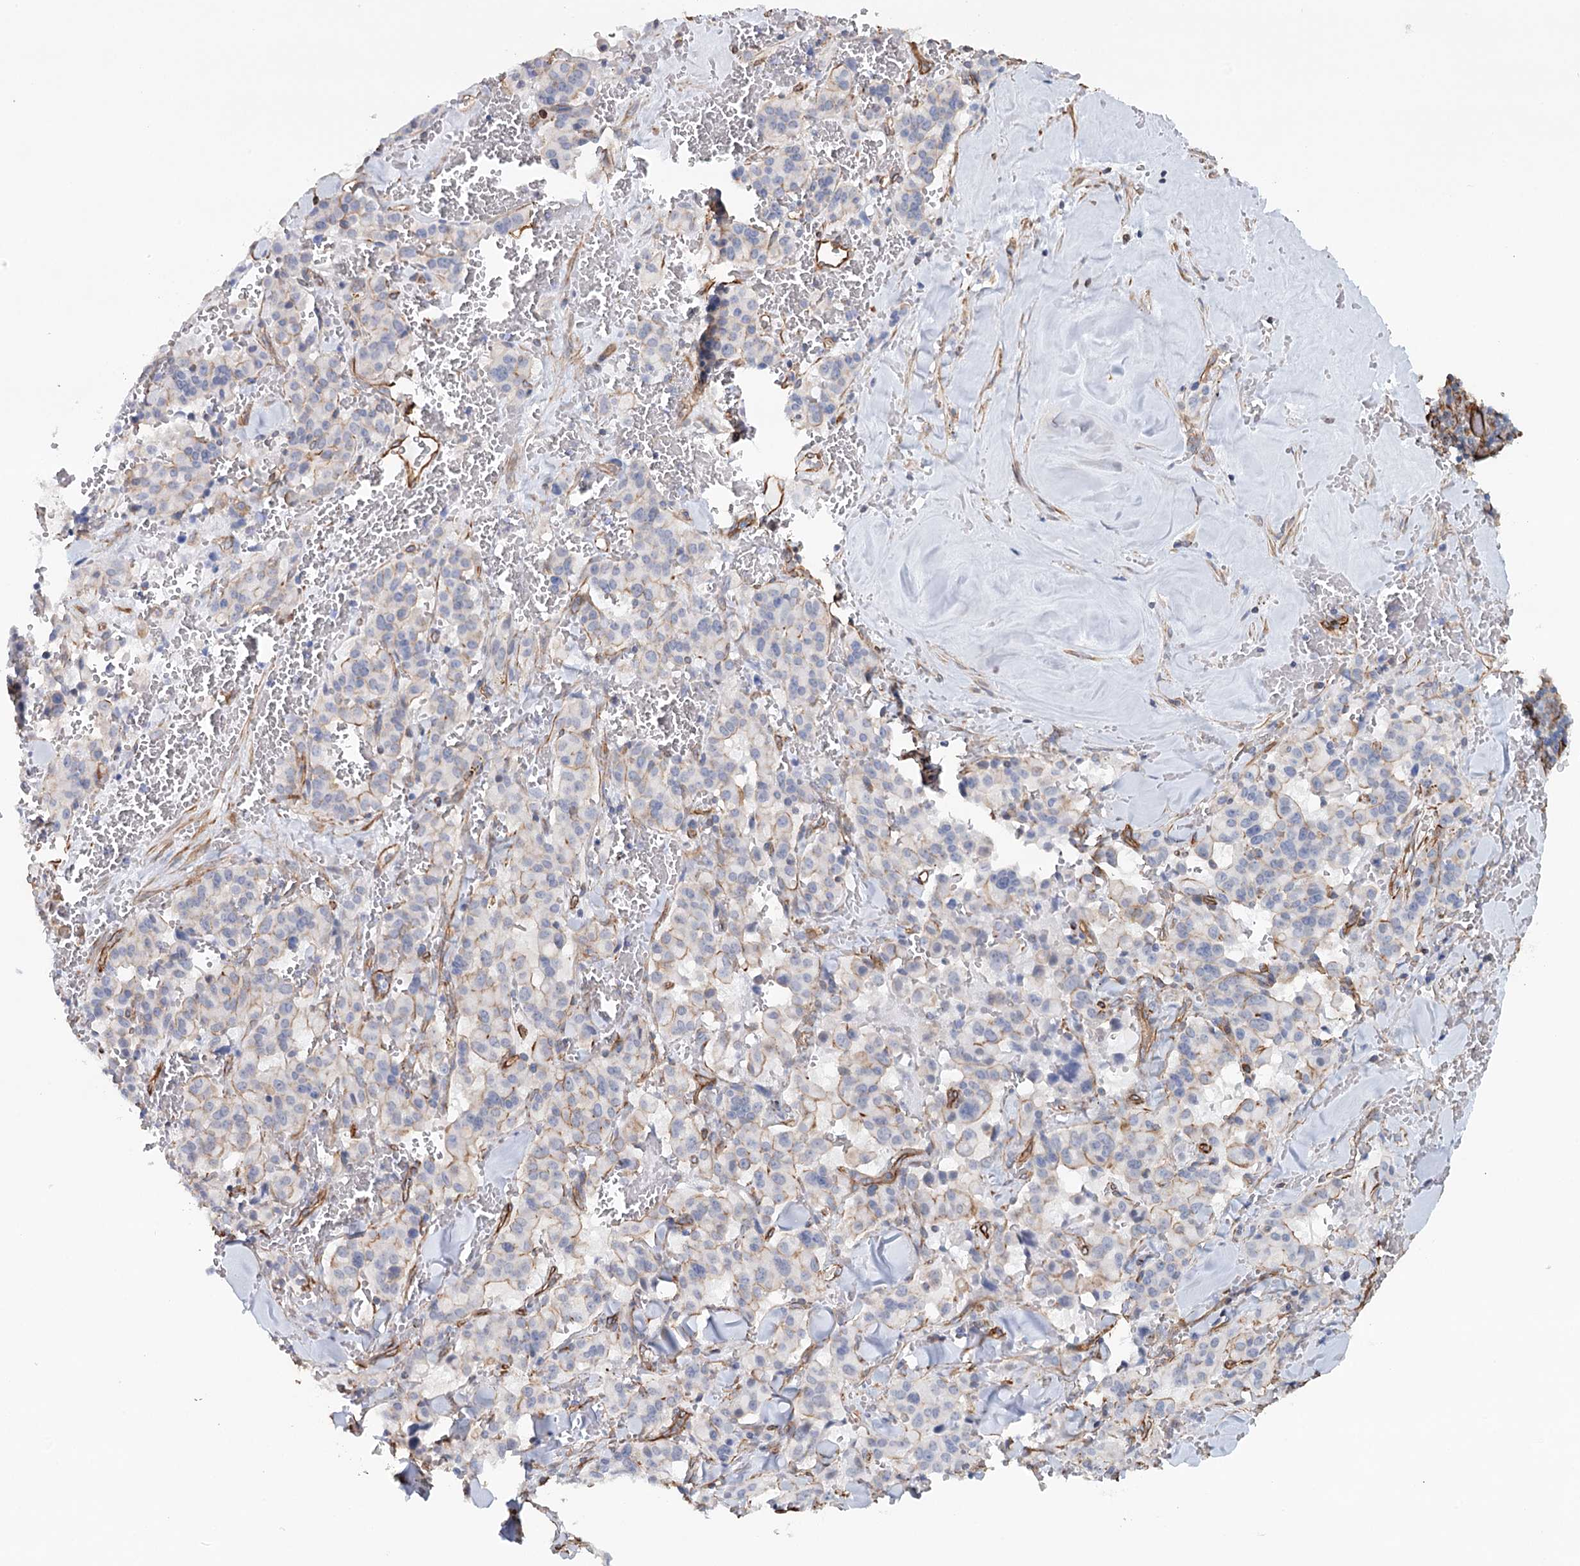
{"staining": {"intensity": "negative", "quantity": "none", "location": "none"}, "tissue": "pancreatic cancer", "cell_type": "Tumor cells", "image_type": "cancer", "snomed": [{"axis": "morphology", "description": "Adenocarcinoma, NOS"}, {"axis": "topography", "description": "Pancreas"}], "caption": "Immunohistochemical staining of human pancreatic adenocarcinoma demonstrates no significant expression in tumor cells.", "gene": "SYNPO", "patient": {"sex": "male", "age": 65}}